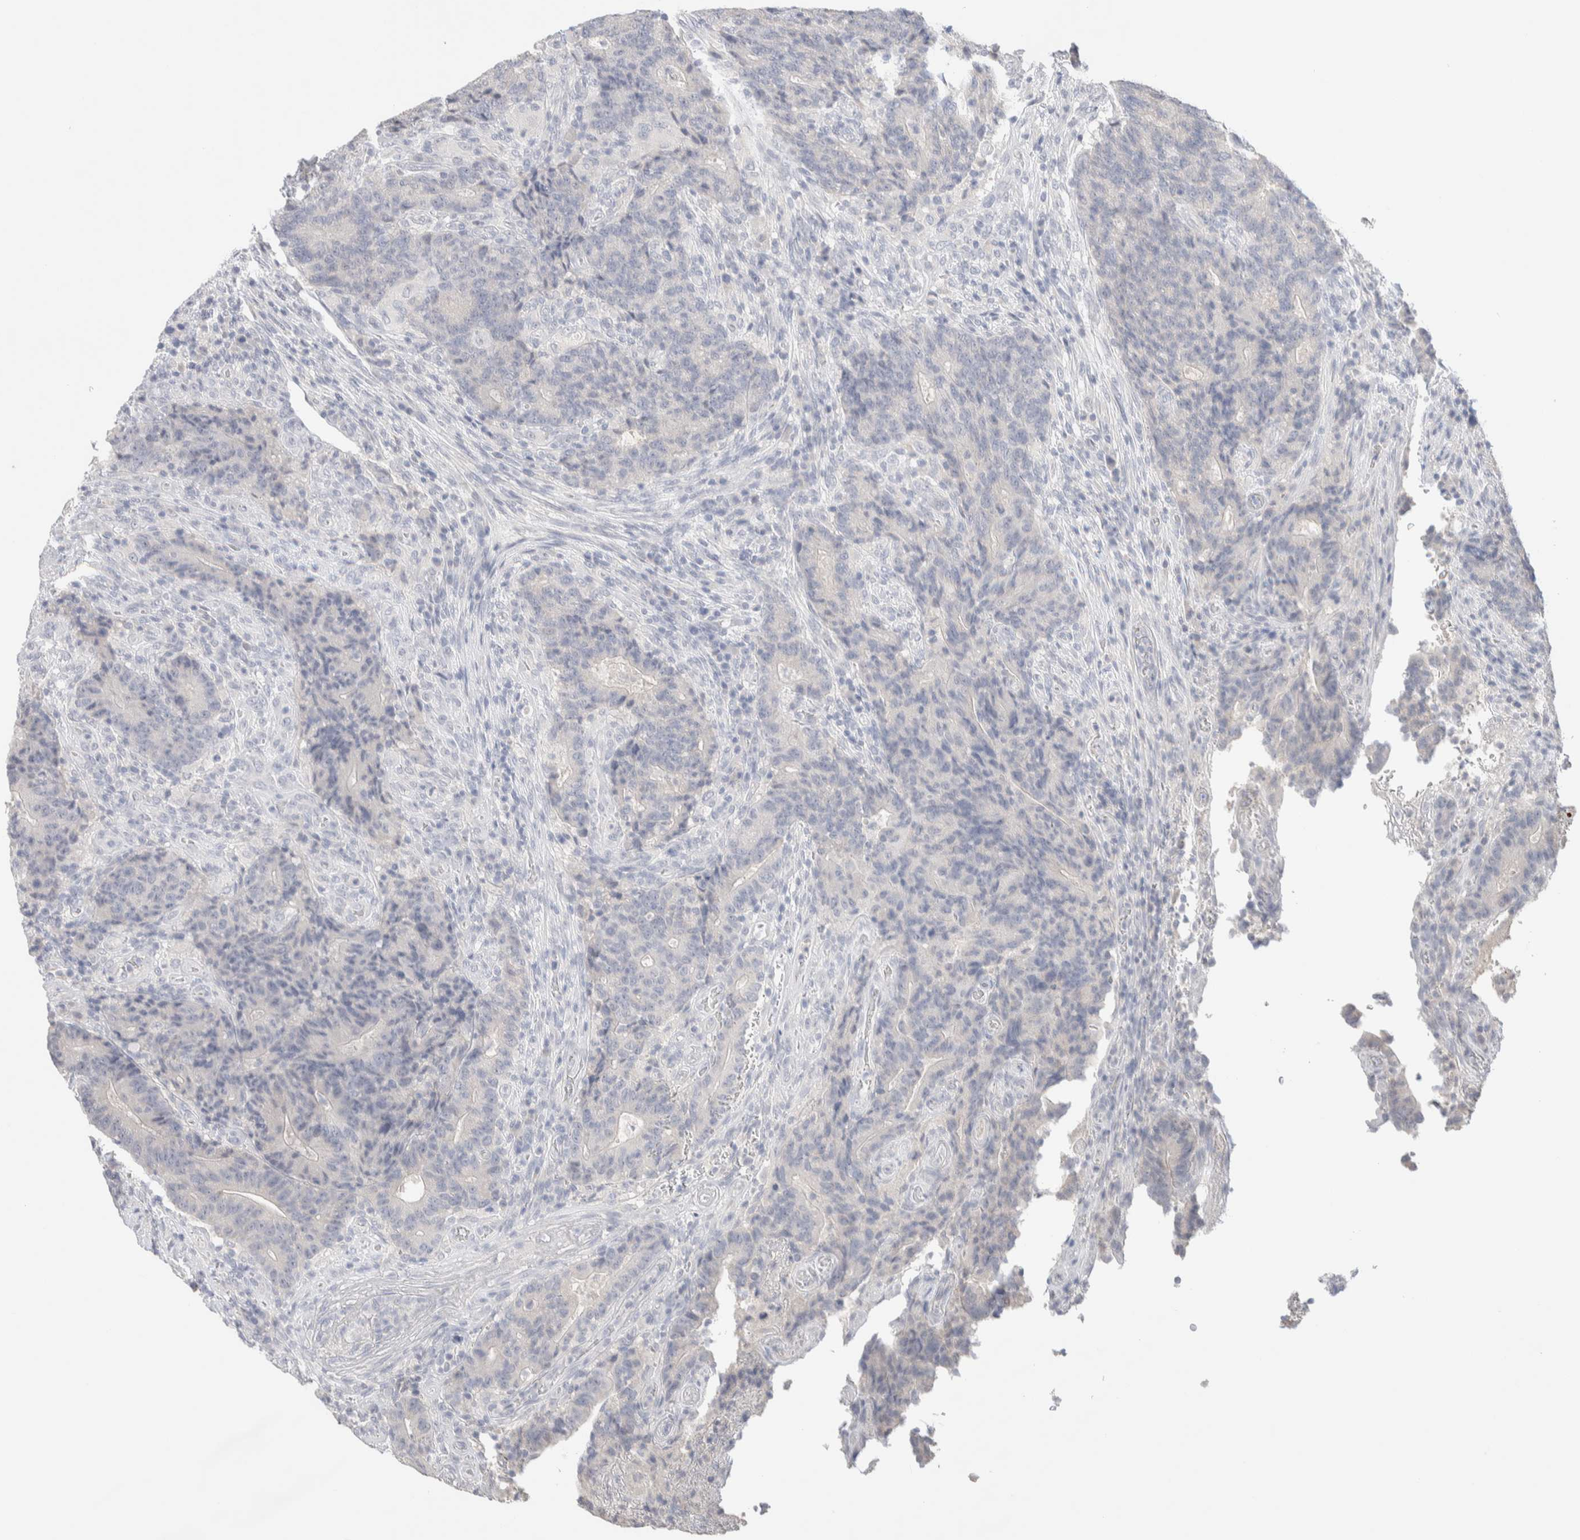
{"staining": {"intensity": "negative", "quantity": "none", "location": "none"}, "tissue": "colorectal cancer", "cell_type": "Tumor cells", "image_type": "cancer", "snomed": [{"axis": "morphology", "description": "Normal tissue, NOS"}, {"axis": "morphology", "description": "Adenocarcinoma, NOS"}, {"axis": "topography", "description": "Colon"}], "caption": "Tumor cells show no significant staining in adenocarcinoma (colorectal).", "gene": "RIDA", "patient": {"sex": "female", "age": 75}}